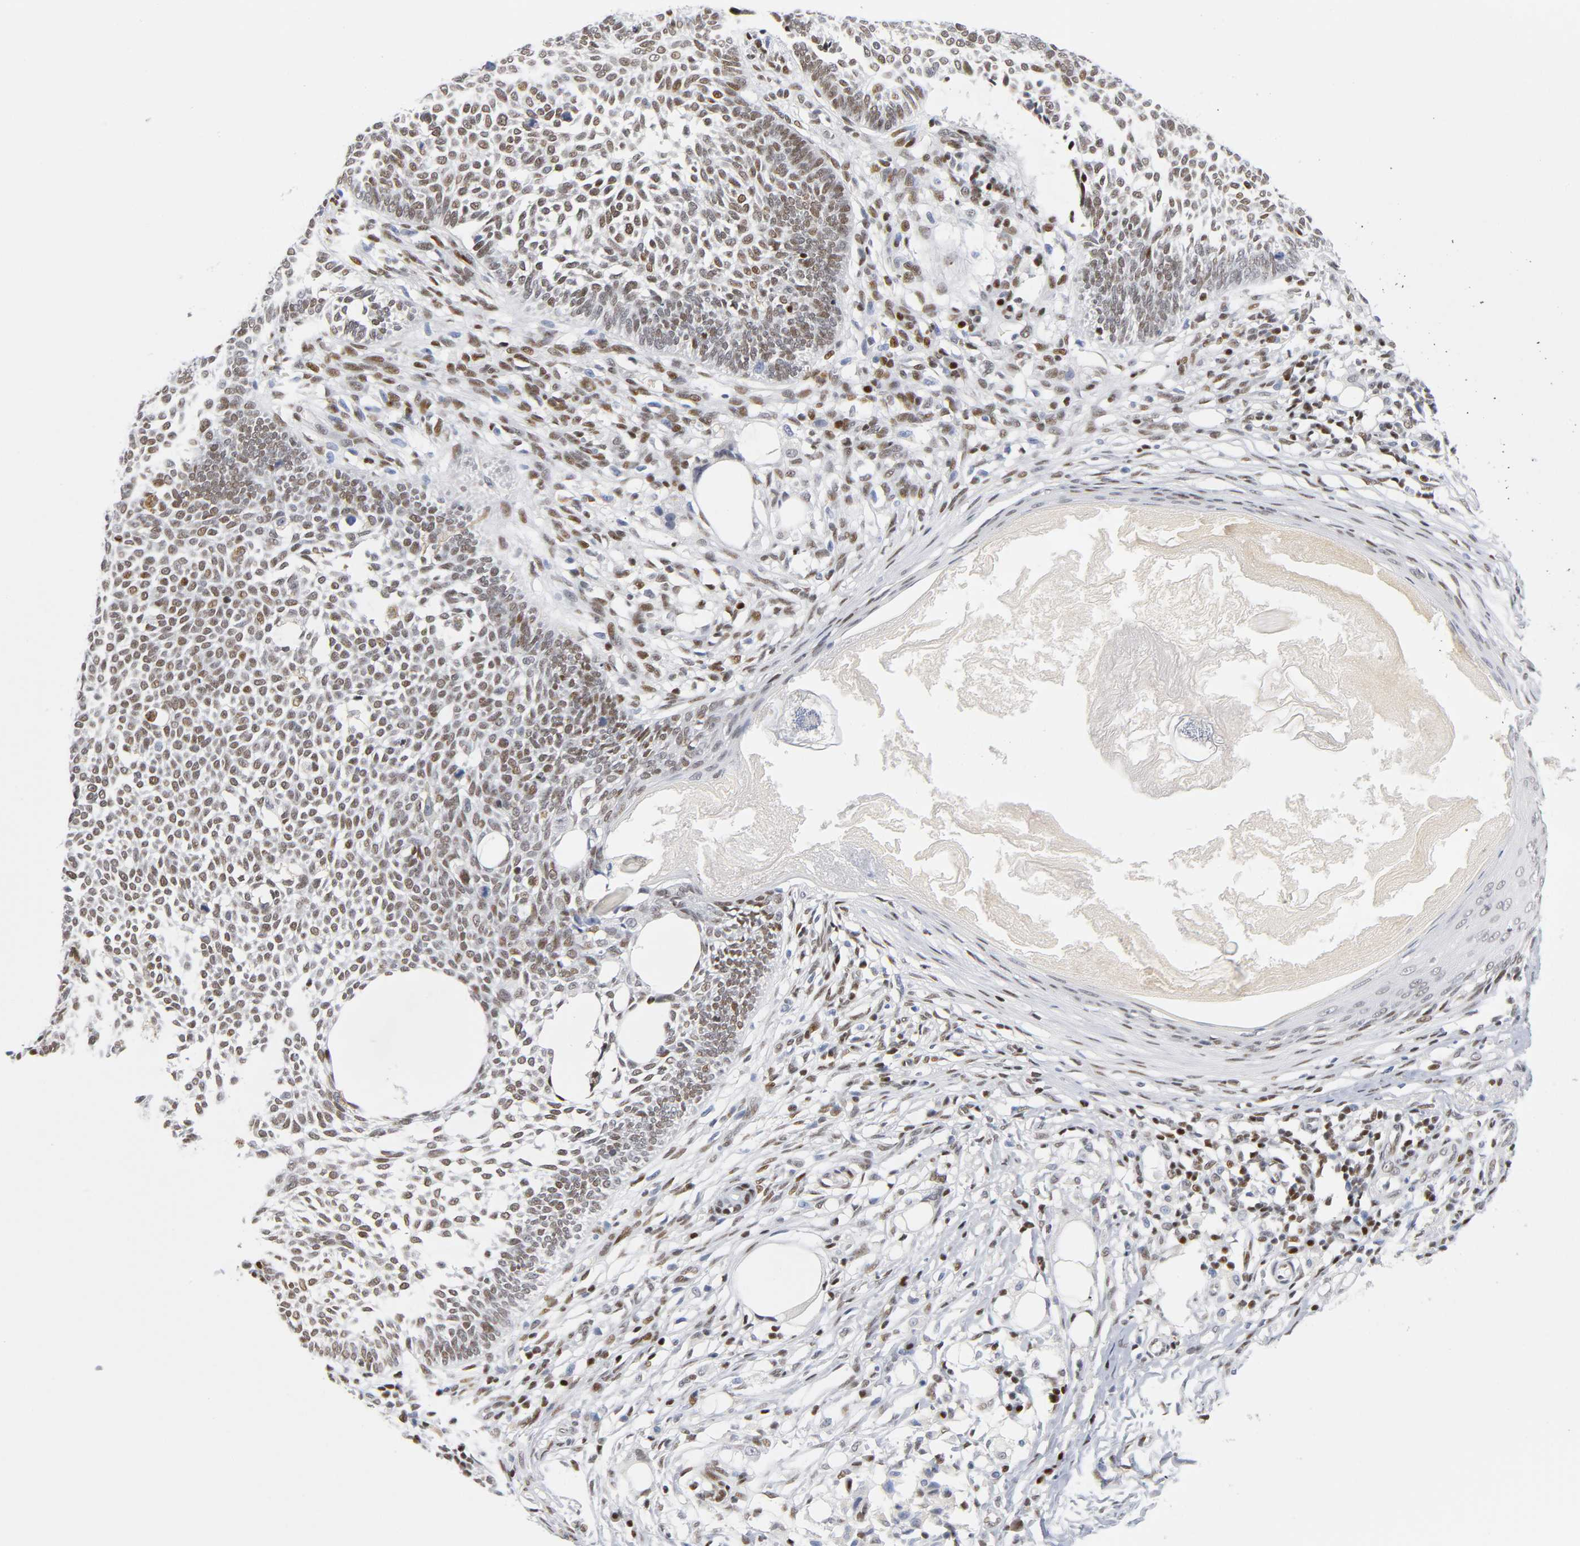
{"staining": {"intensity": "moderate", "quantity": ">75%", "location": "nuclear"}, "tissue": "skin cancer", "cell_type": "Tumor cells", "image_type": "cancer", "snomed": [{"axis": "morphology", "description": "Normal tissue, NOS"}, {"axis": "morphology", "description": "Basal cell carcinoma"}, {"axis": "topography", "description": "Skin"}], "caption": "Immunohistochemistry (IHC) micrograph of neoplastic tissue: human skin basal cell carcinoma stained using immunohistochemistry (IHC) exhibits medium levels of moderate protein expression localized specifically in the nuclear of tumor cells, appearing as a nuclear brown color.", "gene": "SP3", "patient": {"sex": "male", "age": 87}}